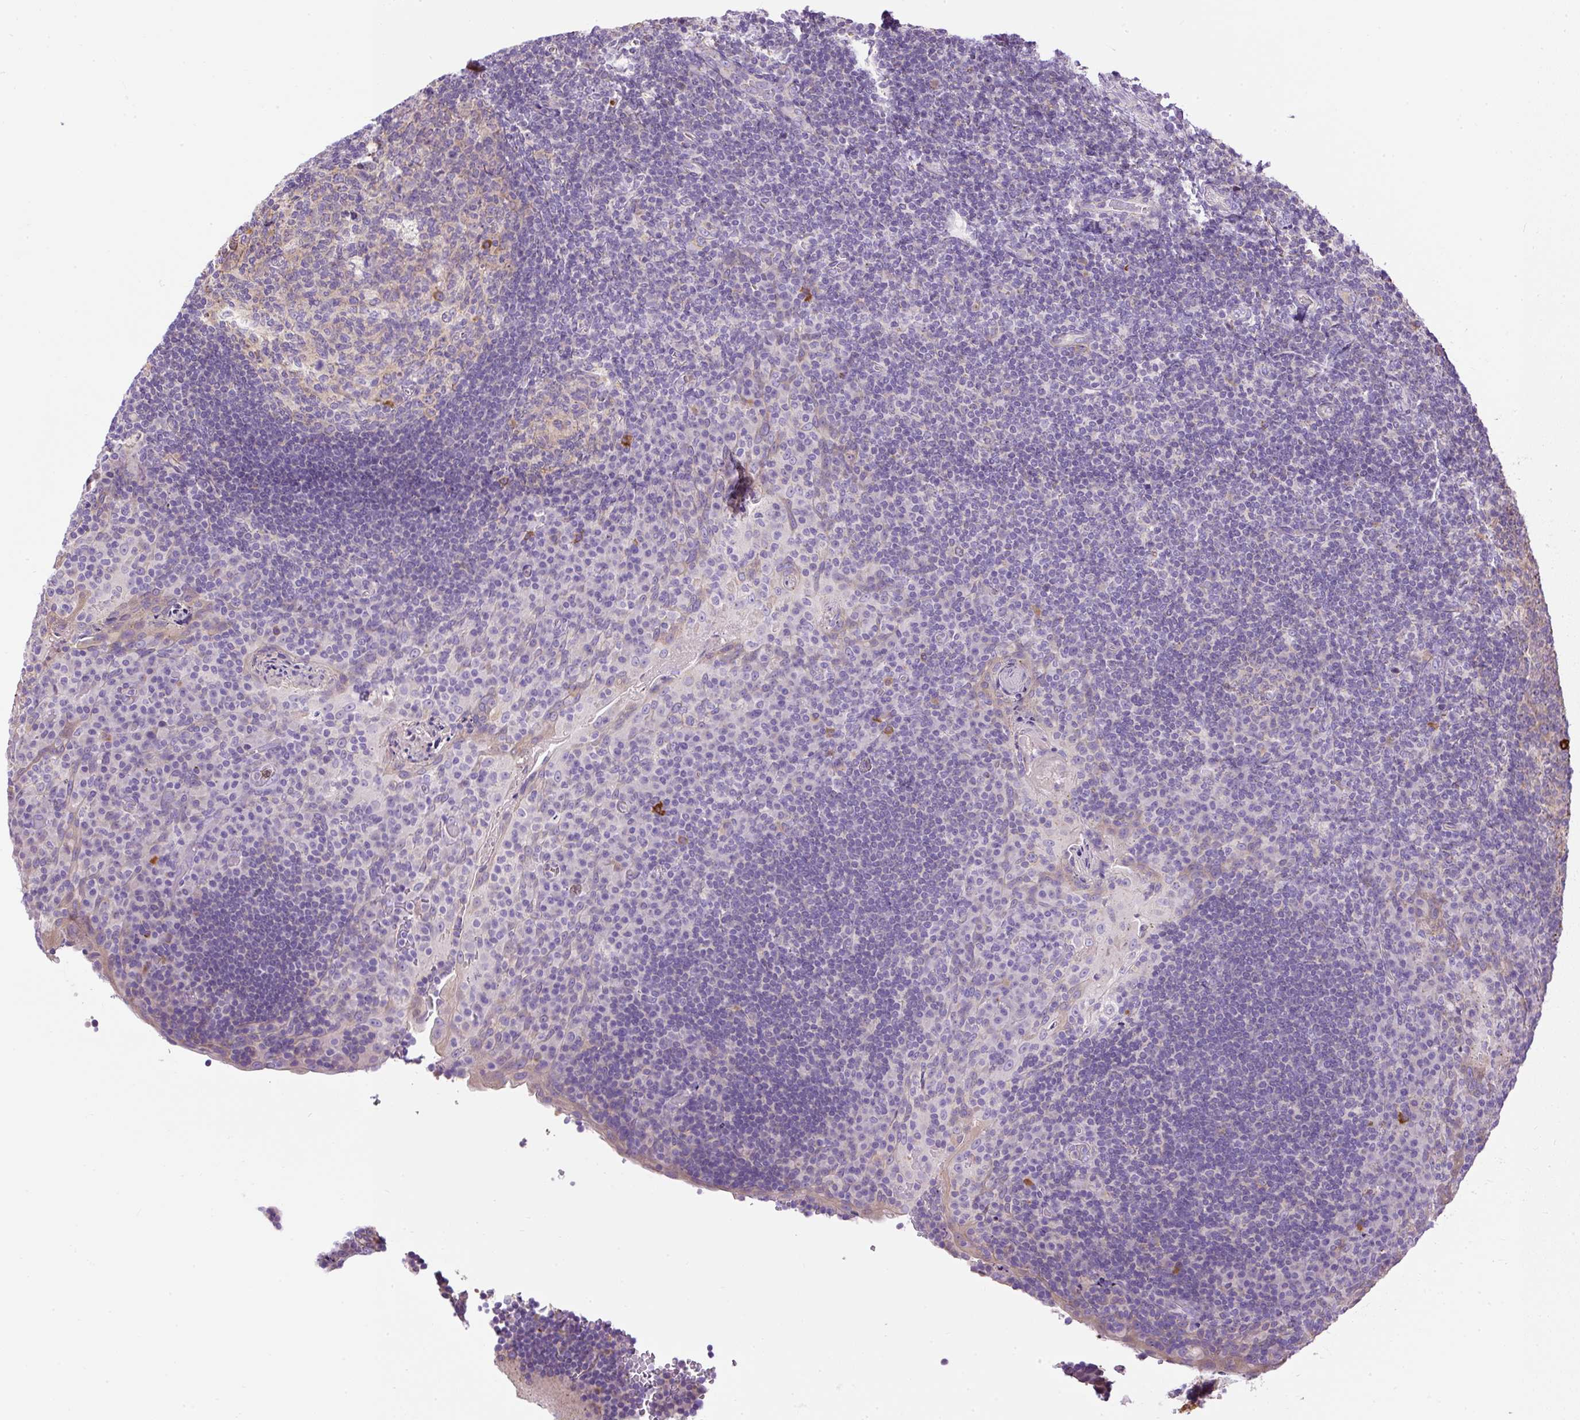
{"staining": {"intensity": "strong", "quantity": "<25%", "location": "cytoplasmic/membranous"}, "tissue": "tonsil", "cell_type": "Germinal center cells", "image_type": "normal", "snomed": [{"axis": "morphology", "description": "Normal tissue, NOS"}, {"axis": "topography", "description": "Tonsil"}], "caption": "This is an image of IHC staining of unremarkable tonsil, which shows strong staining in the cytoplasmic/membranous of germinal center cells.", "gene": "CFAP47", "patient": {"sex": "male", "age": 17}}